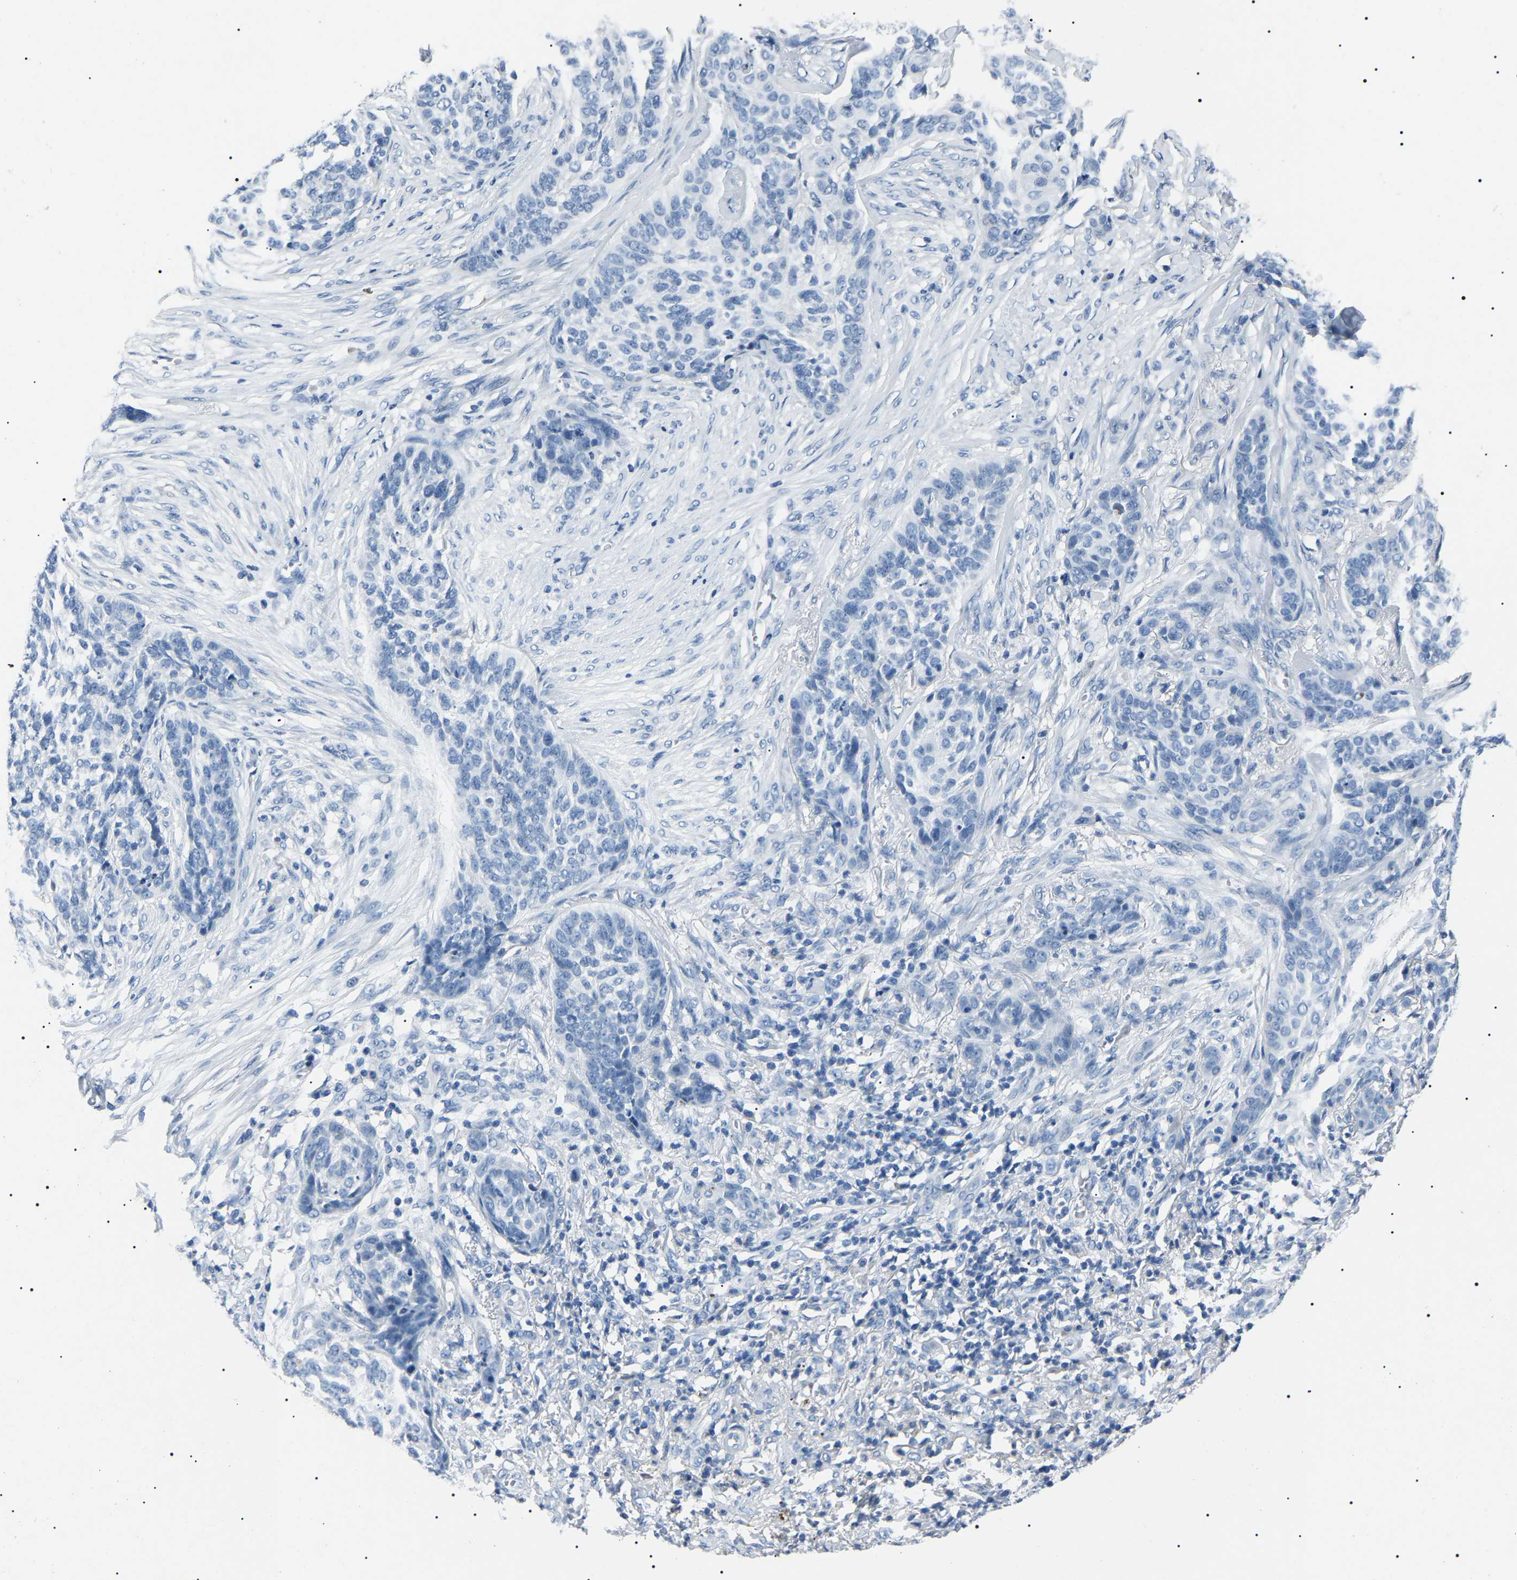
{"staining": {"intensity": "negative", "quantity": "none", "location": "none"}, "tissue": "skin cancer", "cell_type": "Tumor cells", "image_type": "cancer", "snomed": [{"axis": "morphology", "description": "Basal cell carcinoma"}, {"axis": "topography", "description": "Skin"}], "caption": "Tumor cells show no significant positivity in skin basal cell carcinoma.", "gene": "KLK15", "patient": {"sex": "male", "age": 85}}